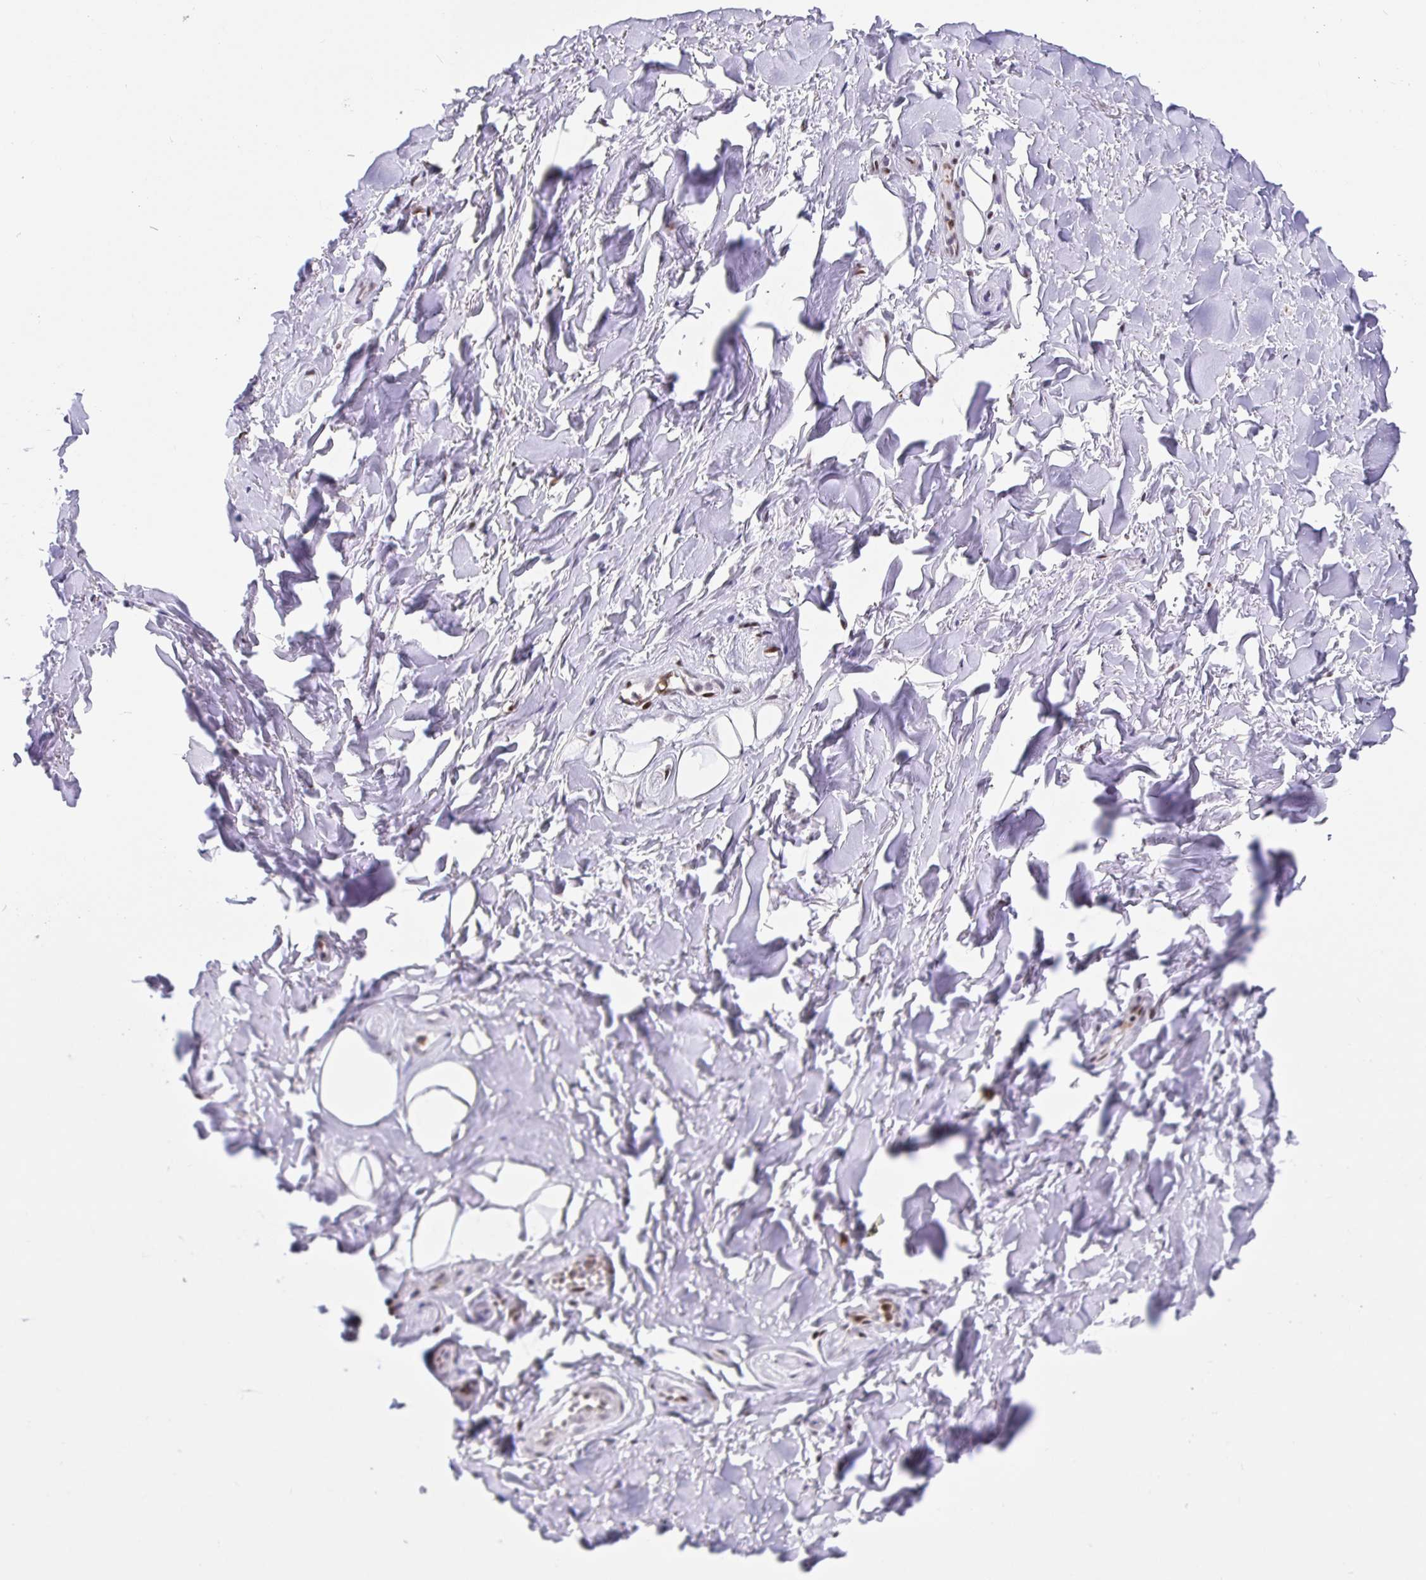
{"staining": {"intensity": "negative", "quantity": "none", "location": "none"}, "tissue": "adipose tissue", "cell_type": "Adipocytes", "image_type": "normal", "snomed": [{"axis": "morphology", "description": "Normal tissue, NOS"}, {"axis": "topography", "description": "Cartilage tissue"}, {"axis": "topography", "description": "Nasopharynx"}, {"axis": "topography", "description": "Thyroid gland"}], "caption": "IHC photomicrograph of unremarkable adipose tissue stained for a protein (brown), which reveals no positivity in adipocytes.", "gene": "SETD5", "patient": {"sex": "male", "age": 63}}